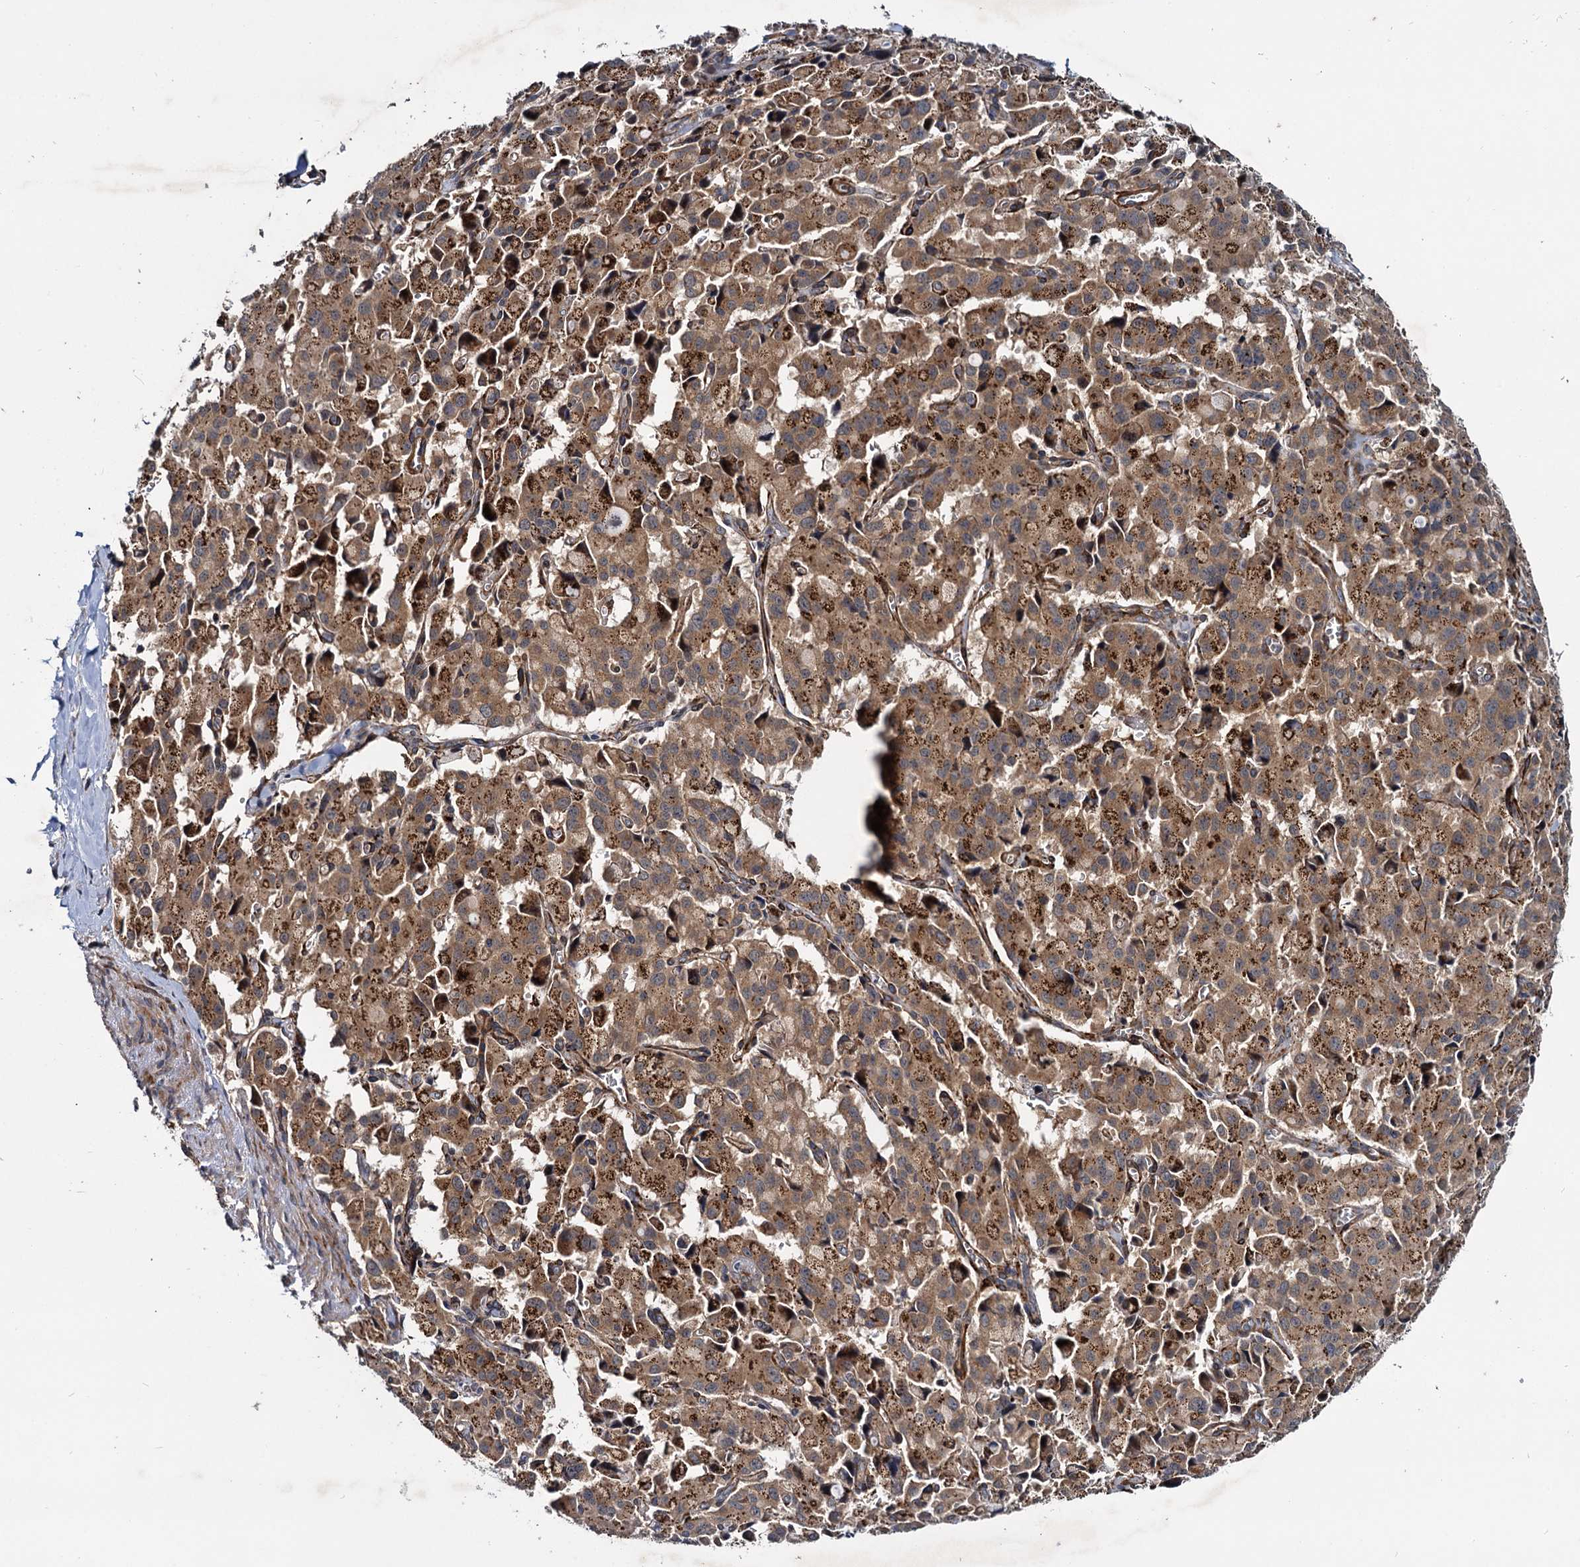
{"staining": {"intensity": "moderate", "quantity": ">75%", "location": "cytoplasmic/membranous"}, "tissue": "pancreatic cancer", "cell_type": "Tumor cells", "image_type": "cancer", "snomed": [{"axis": "morphology", "description": "Adenocarcinoma, NOS"}, {"axis": "topography", "description": "Pancreas"}], "caption": "Immunohistochemical staining of human adenocarcinoma (pancreatic) reveals medium levels of moderate cytoplasmic/membranous protein positivity in about >75% of tumor cells.", "gene": "ARHGAP42", "patient": {"sex": "male", "age": 65}}